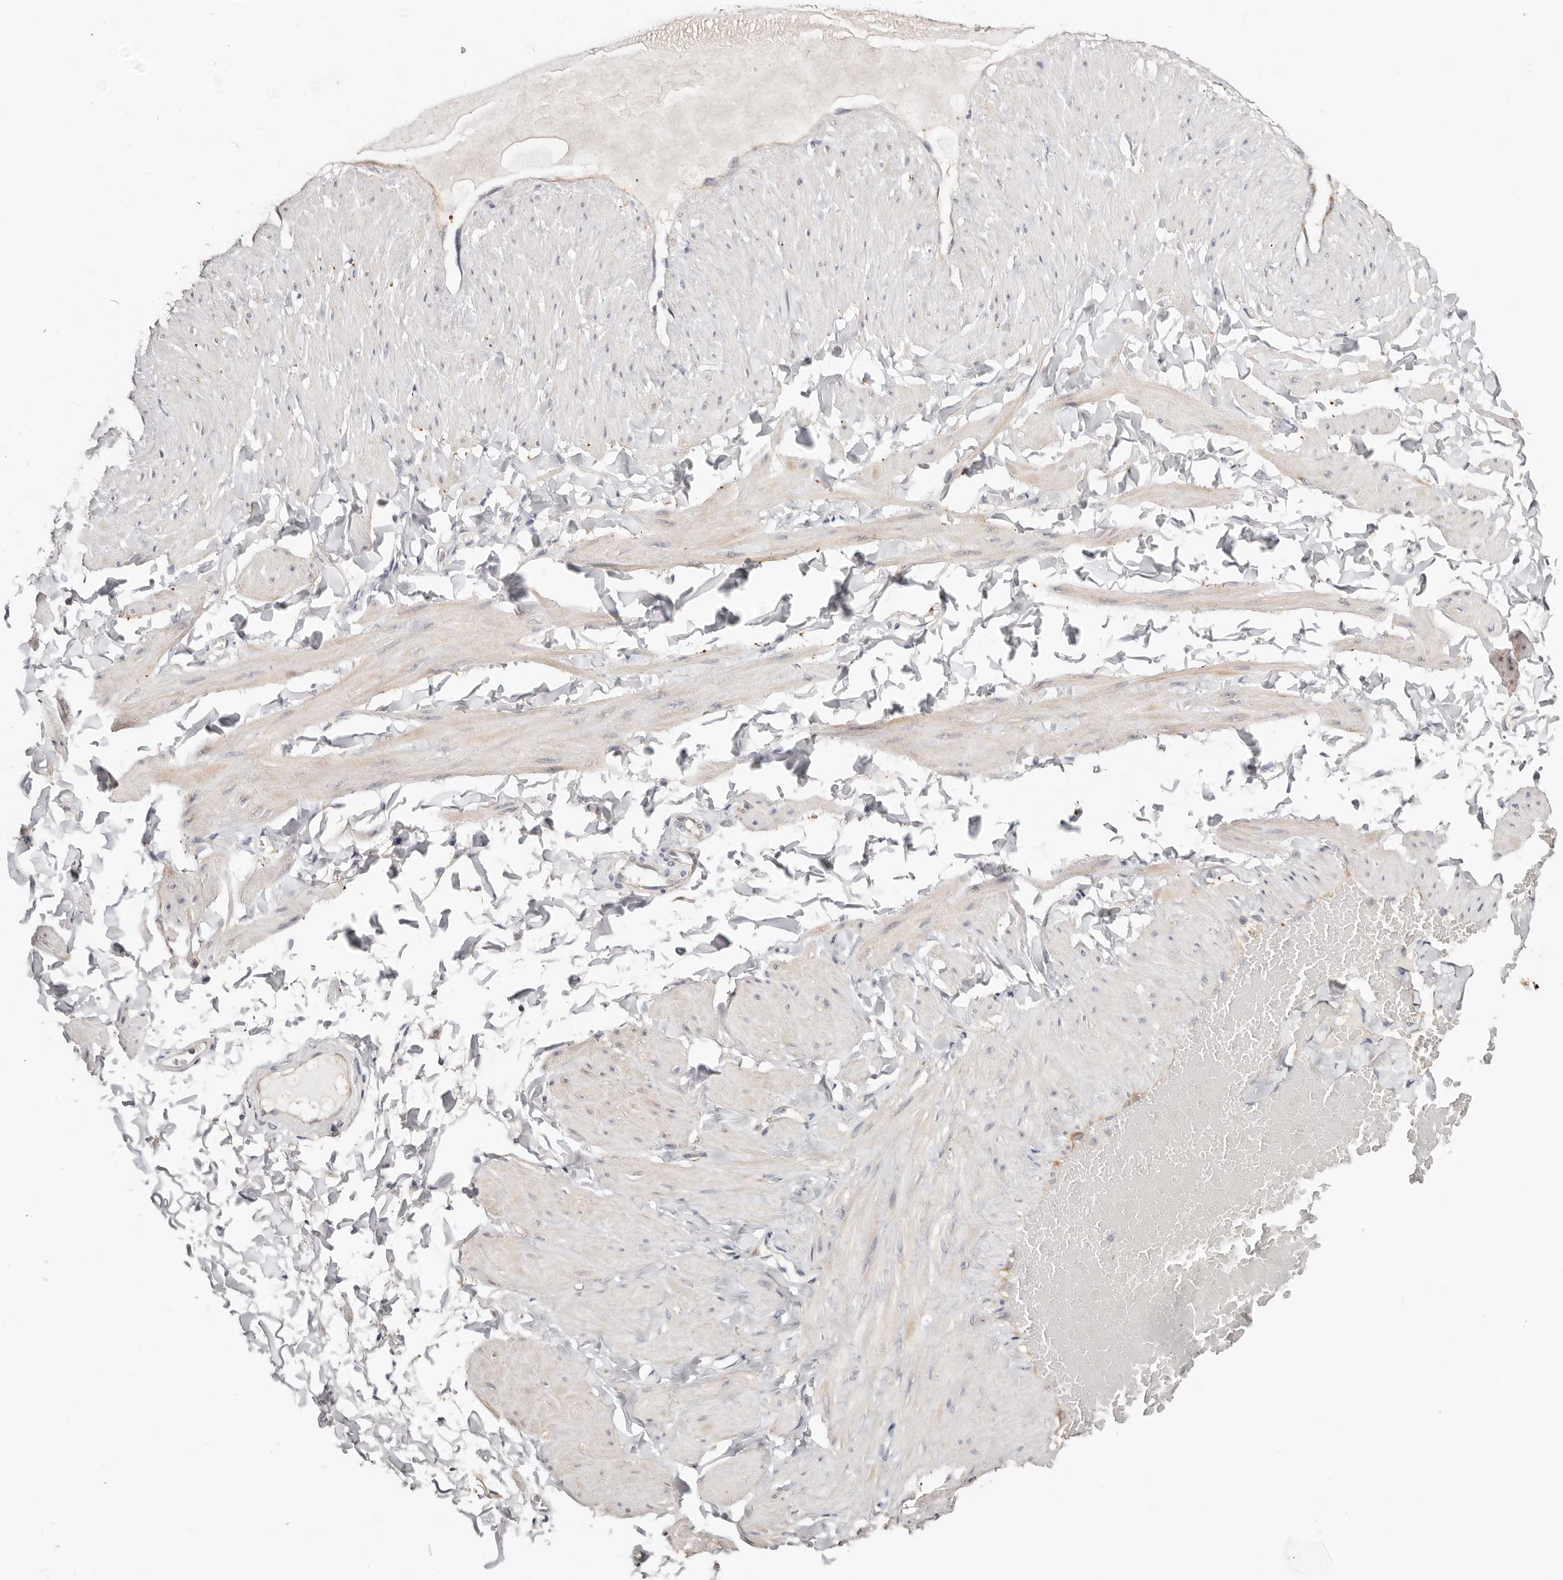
{"staining": {"intensity": "negative", "quantity": "none", "location": "none"}, "tissue": "adipose tissue", "cell_type": "Adipocytes", "image_type": "normal", "snomed": [{"axis": "morphology", "description": "Normal tissue, NOS"}, {"axis": "topography", "description": "Adipose tissue"}, {"axis": "topography", "description": "Vascular tissue"}, {"axis": "topography", "description": "Peripheral nerve tissue"}], "caption": "Adipocytes show no significant protein positivity in benign adipose tissue. (DAB IHC, high magnification).", "gene": "VIPAS39", "patient": {"sex": "male", "age": 25}}